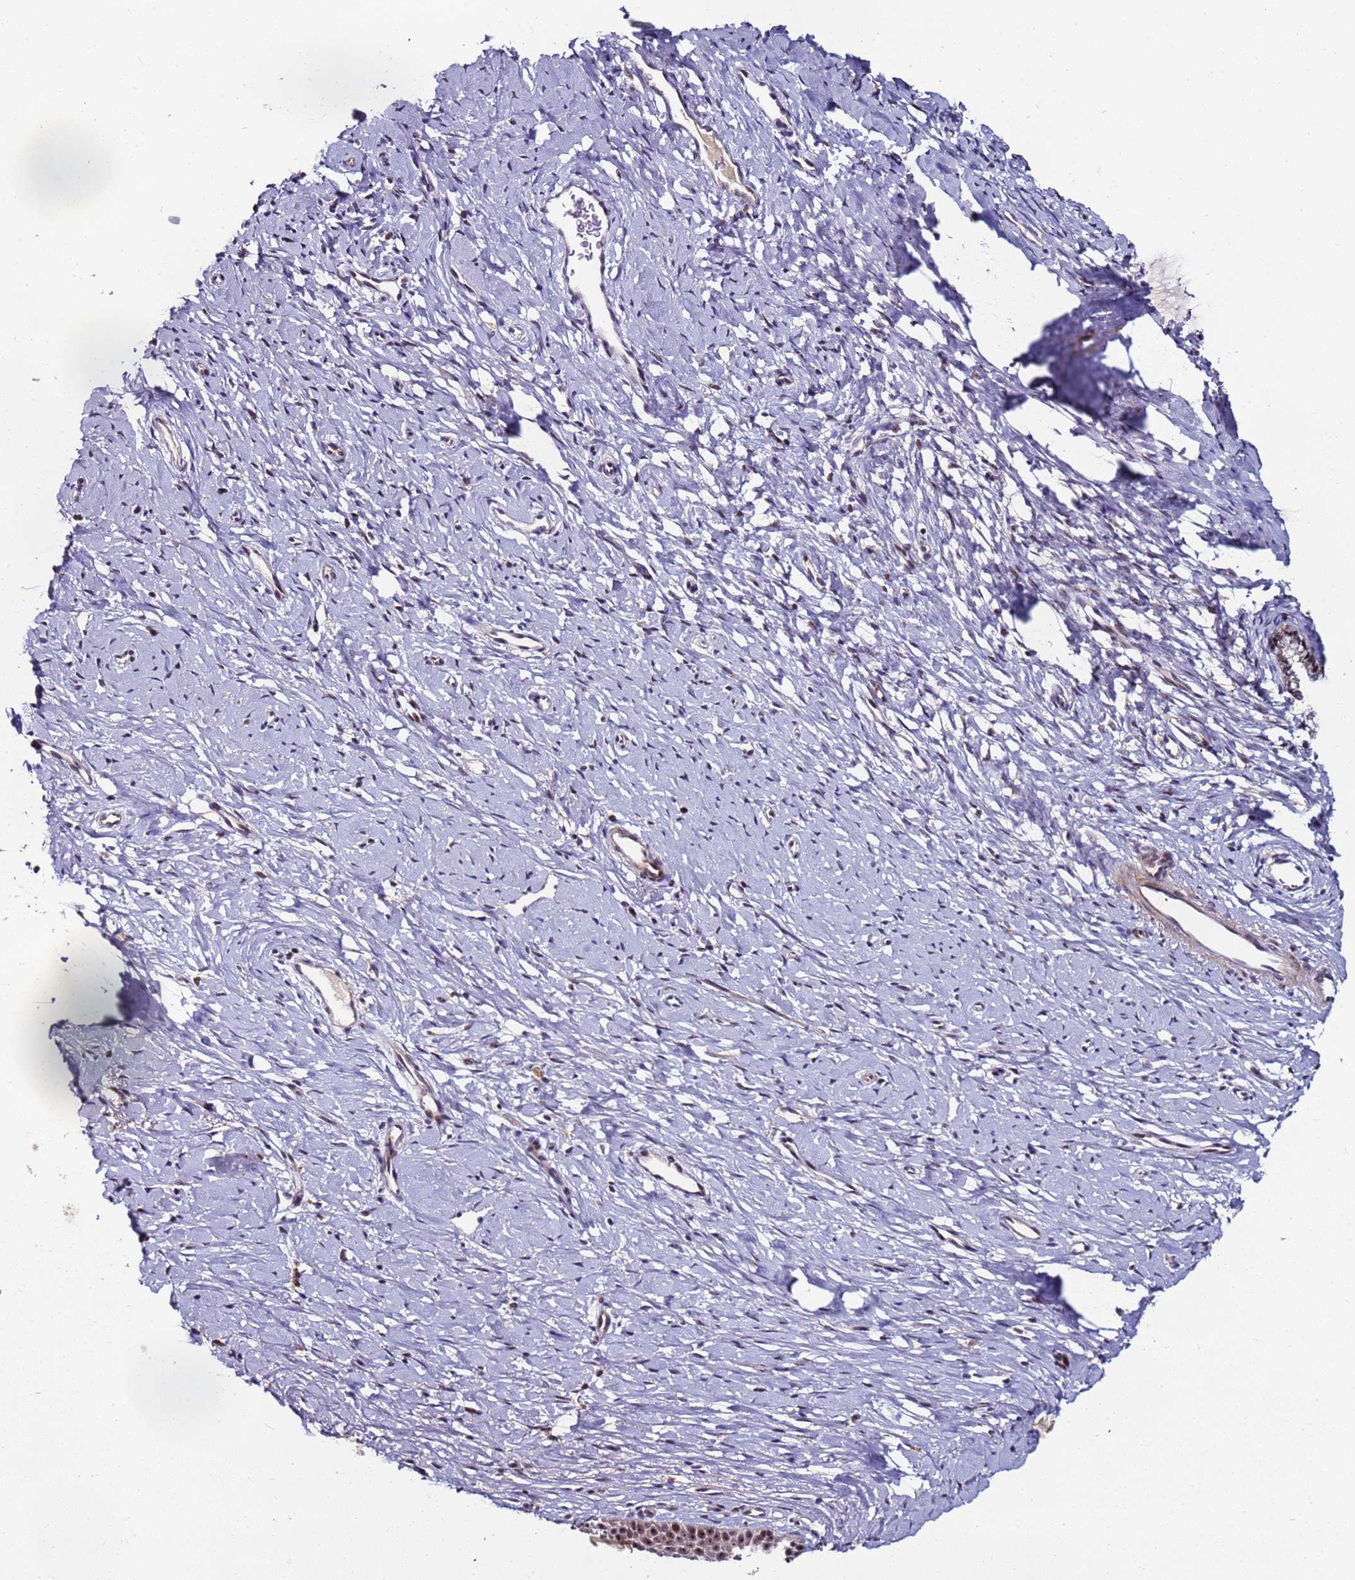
{"staining": {"intensity": "strong", "quantity": "25%-75%", "location": "cytoplasmic/membranous,nuclear"}, "tissue": "cervix", "cell_type": "Glandular cells", "image_type": "normal", "snomed": [{"axis": "morphology", "description": "Normal tissue, NOS"}, {"axis": "topography", "description": "Cervix"}], "caption": "Approximately 25%-75% of glandular cells in normal cervix reveal strong cytoplasmic/membranous,nuclear protein expression as visualized by brown immunohistochemical staining.", "gene": "KRI1", "patient": {"sex": "female", "age": 36}}